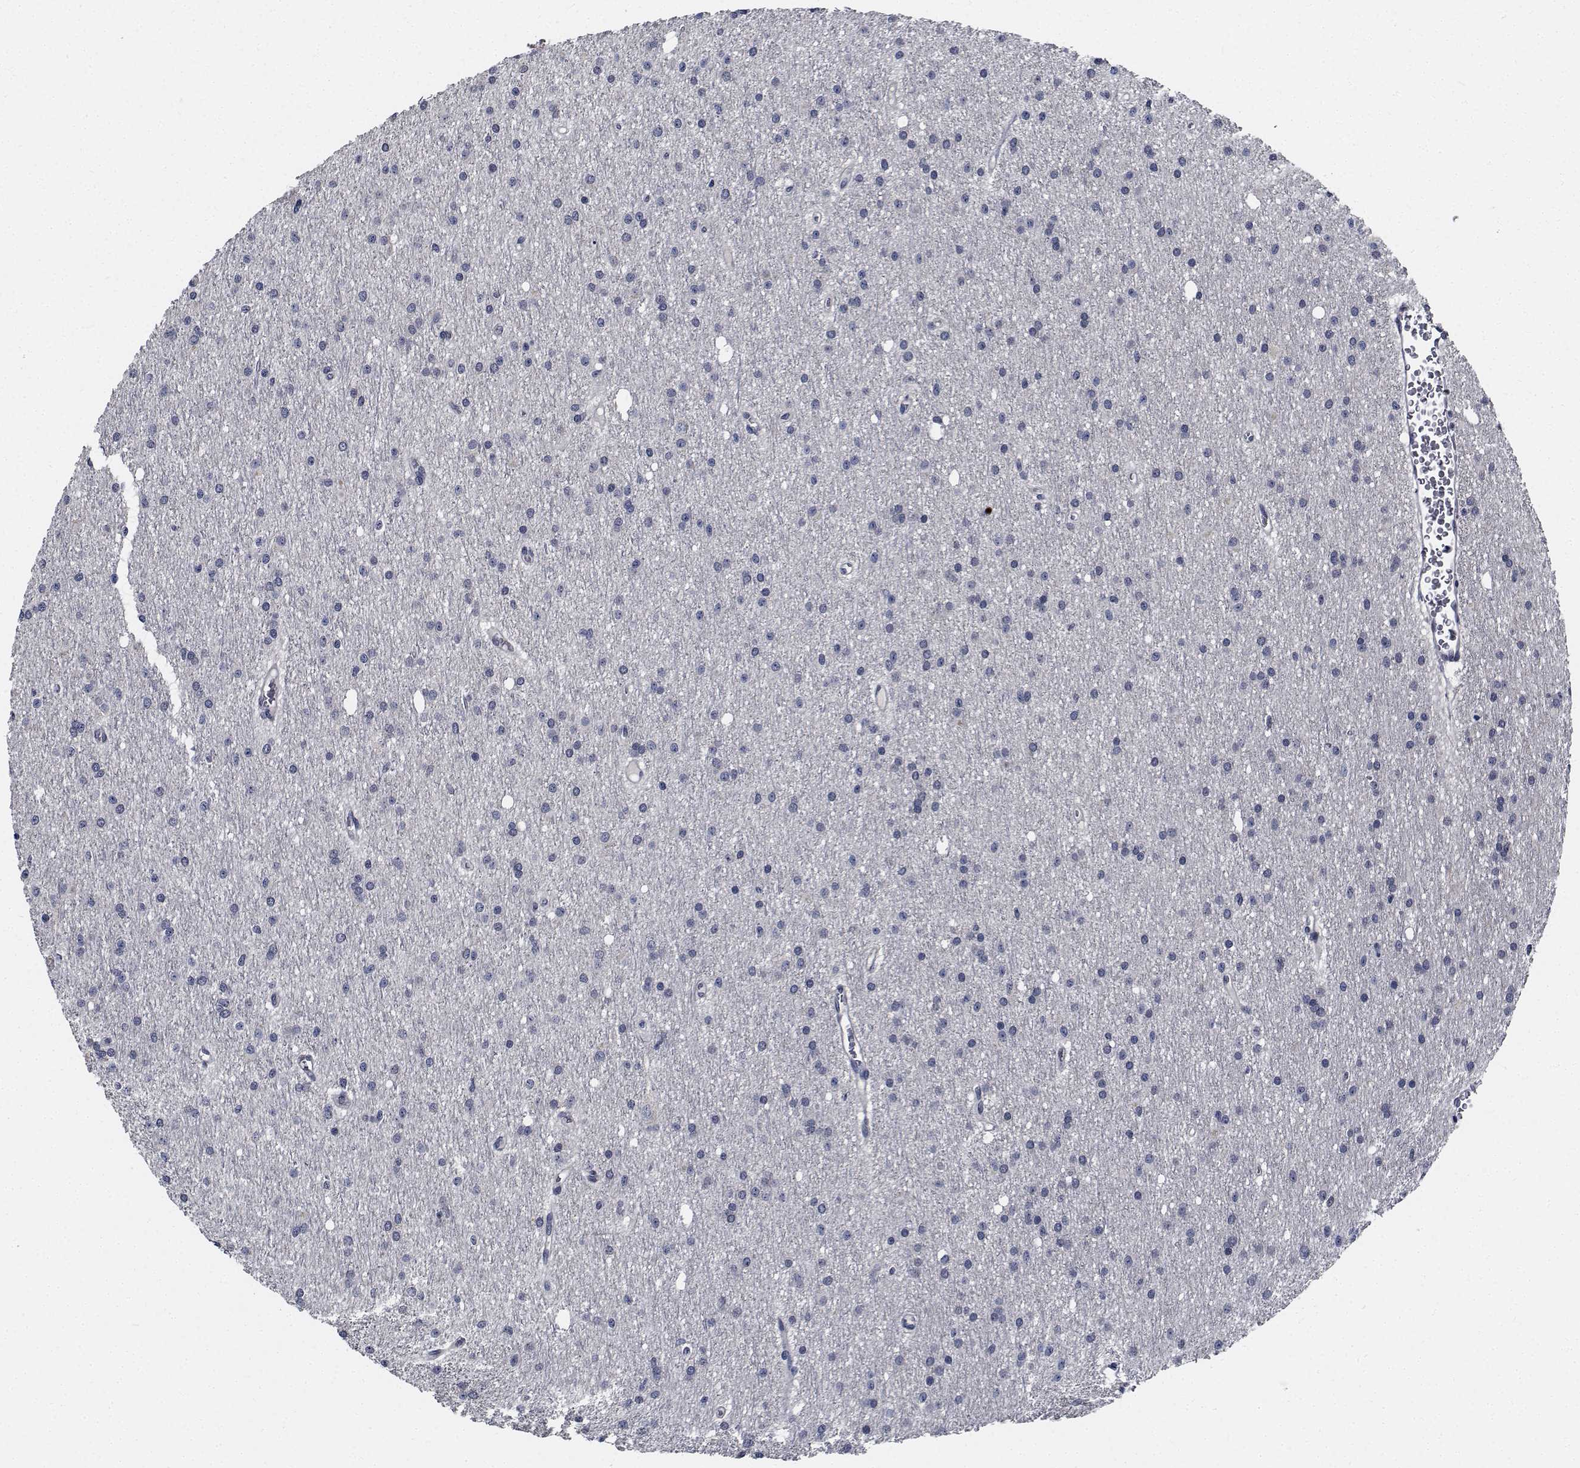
{"staining": {"intensity": "negative", "quantity": "none", "location": "none"}, "tissue": "glioma", "cell_type": "Tumor cells", "image_type": "cancer", "snomed": [{"axis": "morphology", "description": "Glioma, malignant, Low grade"}, {"axis": "topography", "description": "Brain"}], "caption": "DAB (3,3'-diaminobenzidine) immunohistochemical staining of human glioma demonstrates no significant positivity in tumor cells.", "gene": "NVL", "patient": {"sex": "male", "age": 27}}